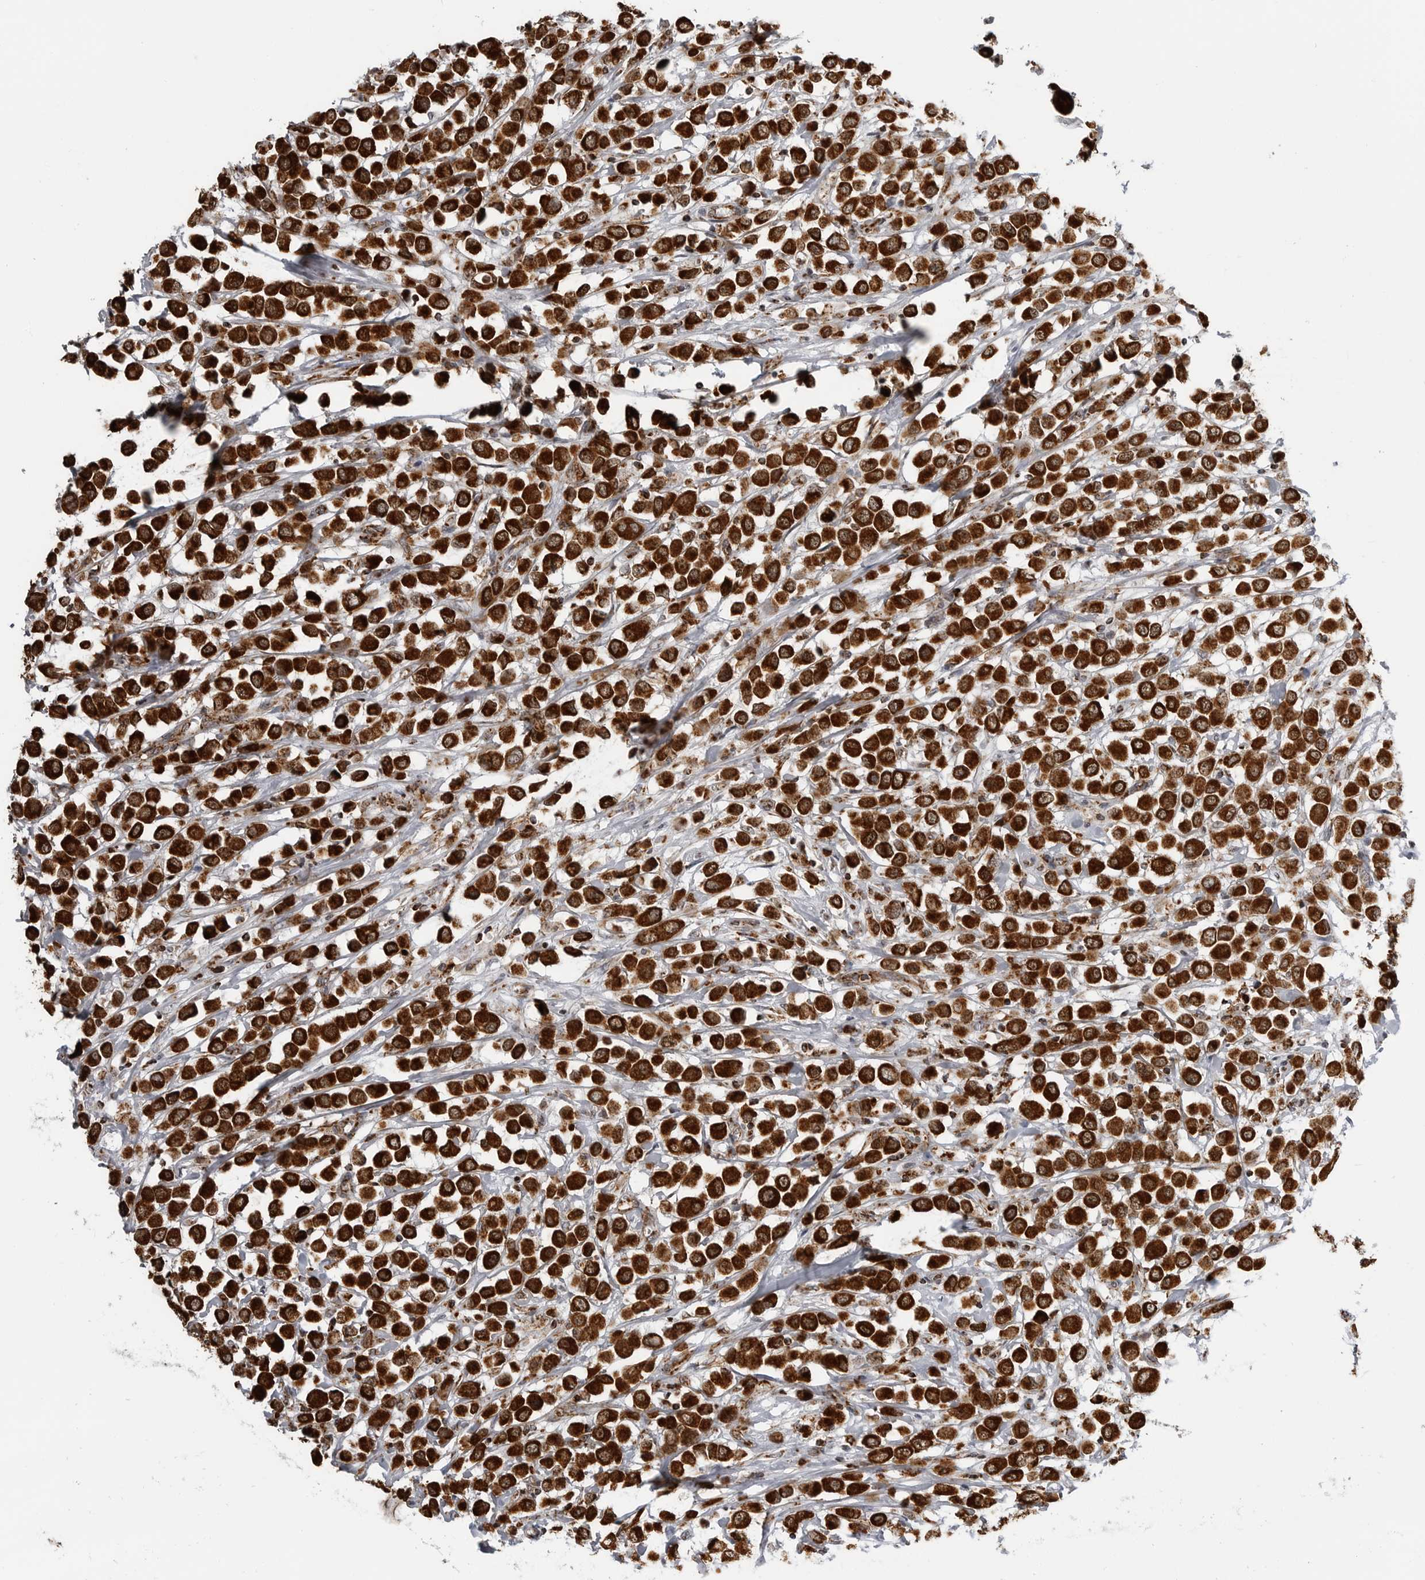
{"staining": {"intensity": "strong", "quantity": ">75%", "location": "cytoplasmic/membranous"}, "tissue": "breast cancer", "cell_type": "Tumor cells", "image_type": "cancer", "snomed": [{"axis": "morphology", "description": "Duct carcinoma"}, {"axis": "topography", "description": "Breast"}], "caption": "An image showing strong cytoplasmic/membranous staining in approximately >75% of tumor cells in breast cancer (invasive ductal carcinoma), as visualized by brown immunohistochemical staining.", "gene": "COX5A", "patient": {"sex": "female", "age": 61}}